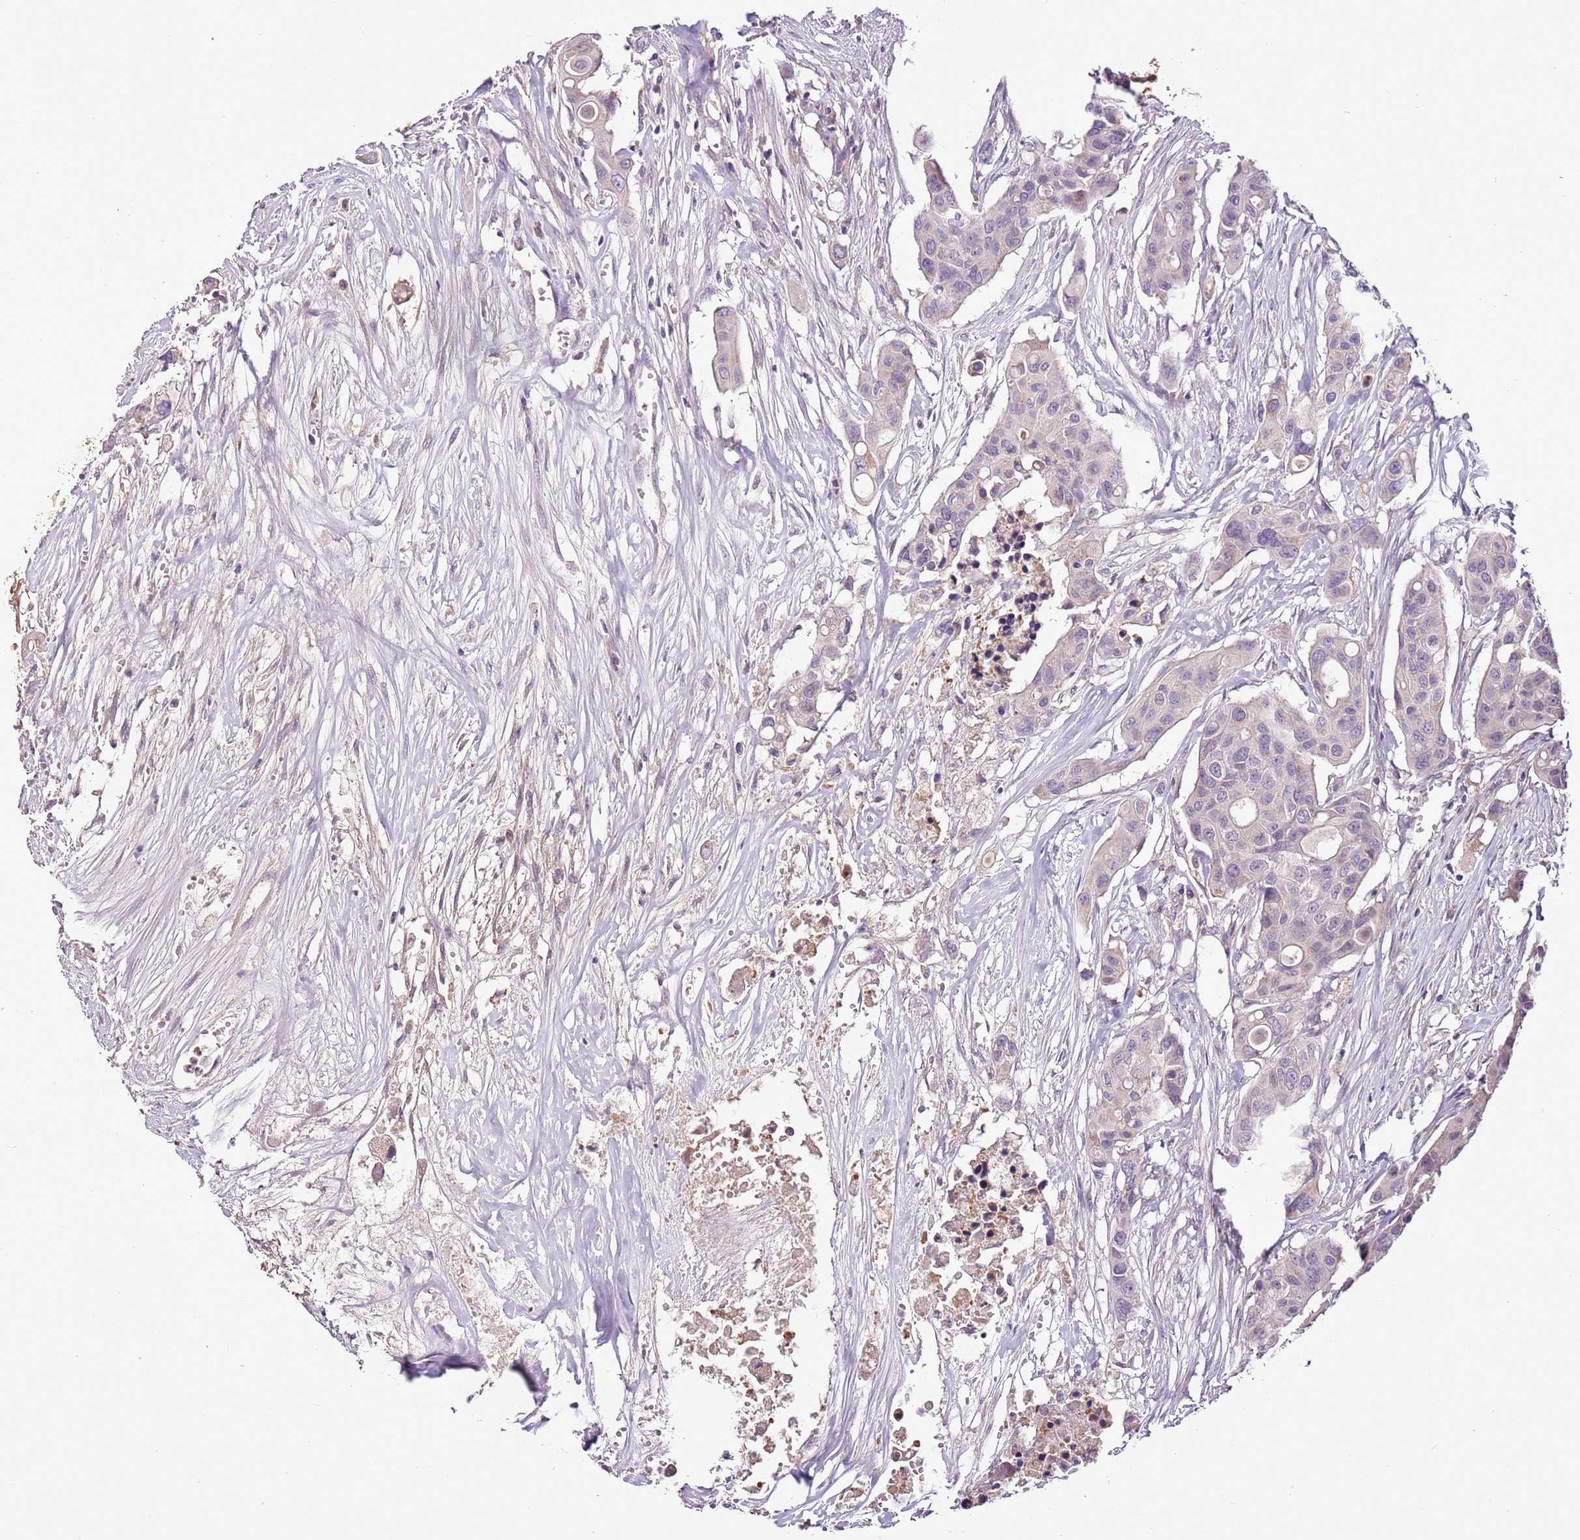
{"staining": {"intensity": "negative", "quantity": "none", "location": "none"}, "tissue": "colorectal cancer", "cell_type": "Tumor cells", "image_type": "cancer", "snomed": [{"axis": "morphology", "description": "Adenocarcinoma, NOS"}, {"axis": "topography", "description": "Colon"}], "caption": "DAB immunohistochemical staining of colorectal cancer exhibits no significant expression in tumor cells.", "gene": "CMKLR1", "patient": {"sex": "male", "age": 77}}